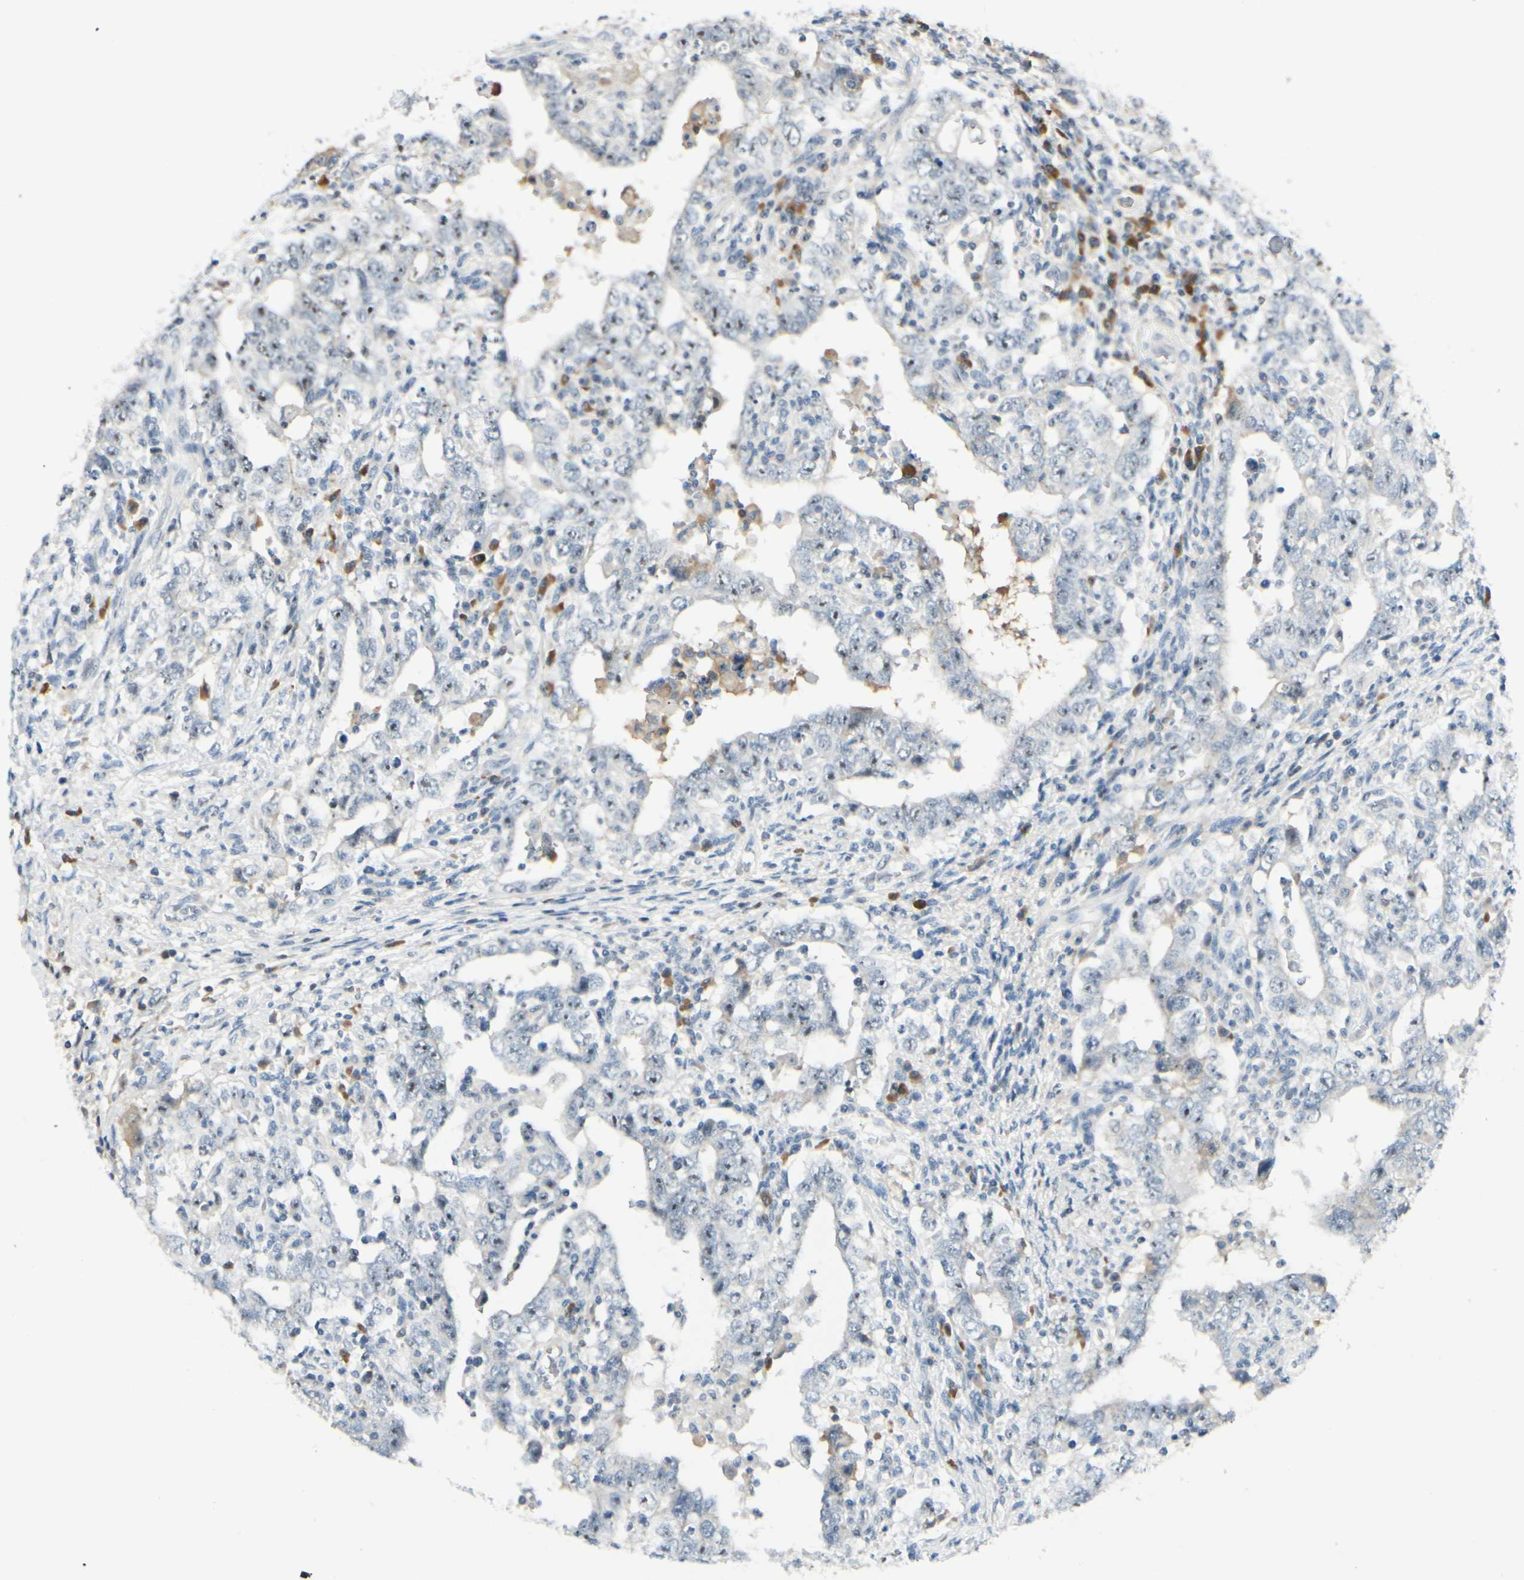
{"staining": {"intensity": "weak", "quantity": "25%-75%", "location": "nuclear"}, "tissue": "testis cancer", "cell_type": "Tumor cells", "image_type": "cancer", "snomed": [{"axis": "morphology", "description": "Carcinoma, Embryonal, NOS"}, {"axis": "topography", "description": "Testis"}], "caption": "The micrograph displays a brown stain indicating the presence of a protein in the nuclear of tumor cells in embryonal carcinoma (testis).", "gene": "ZSCAN1", "patient": {"sex": "male", "age": 26}}